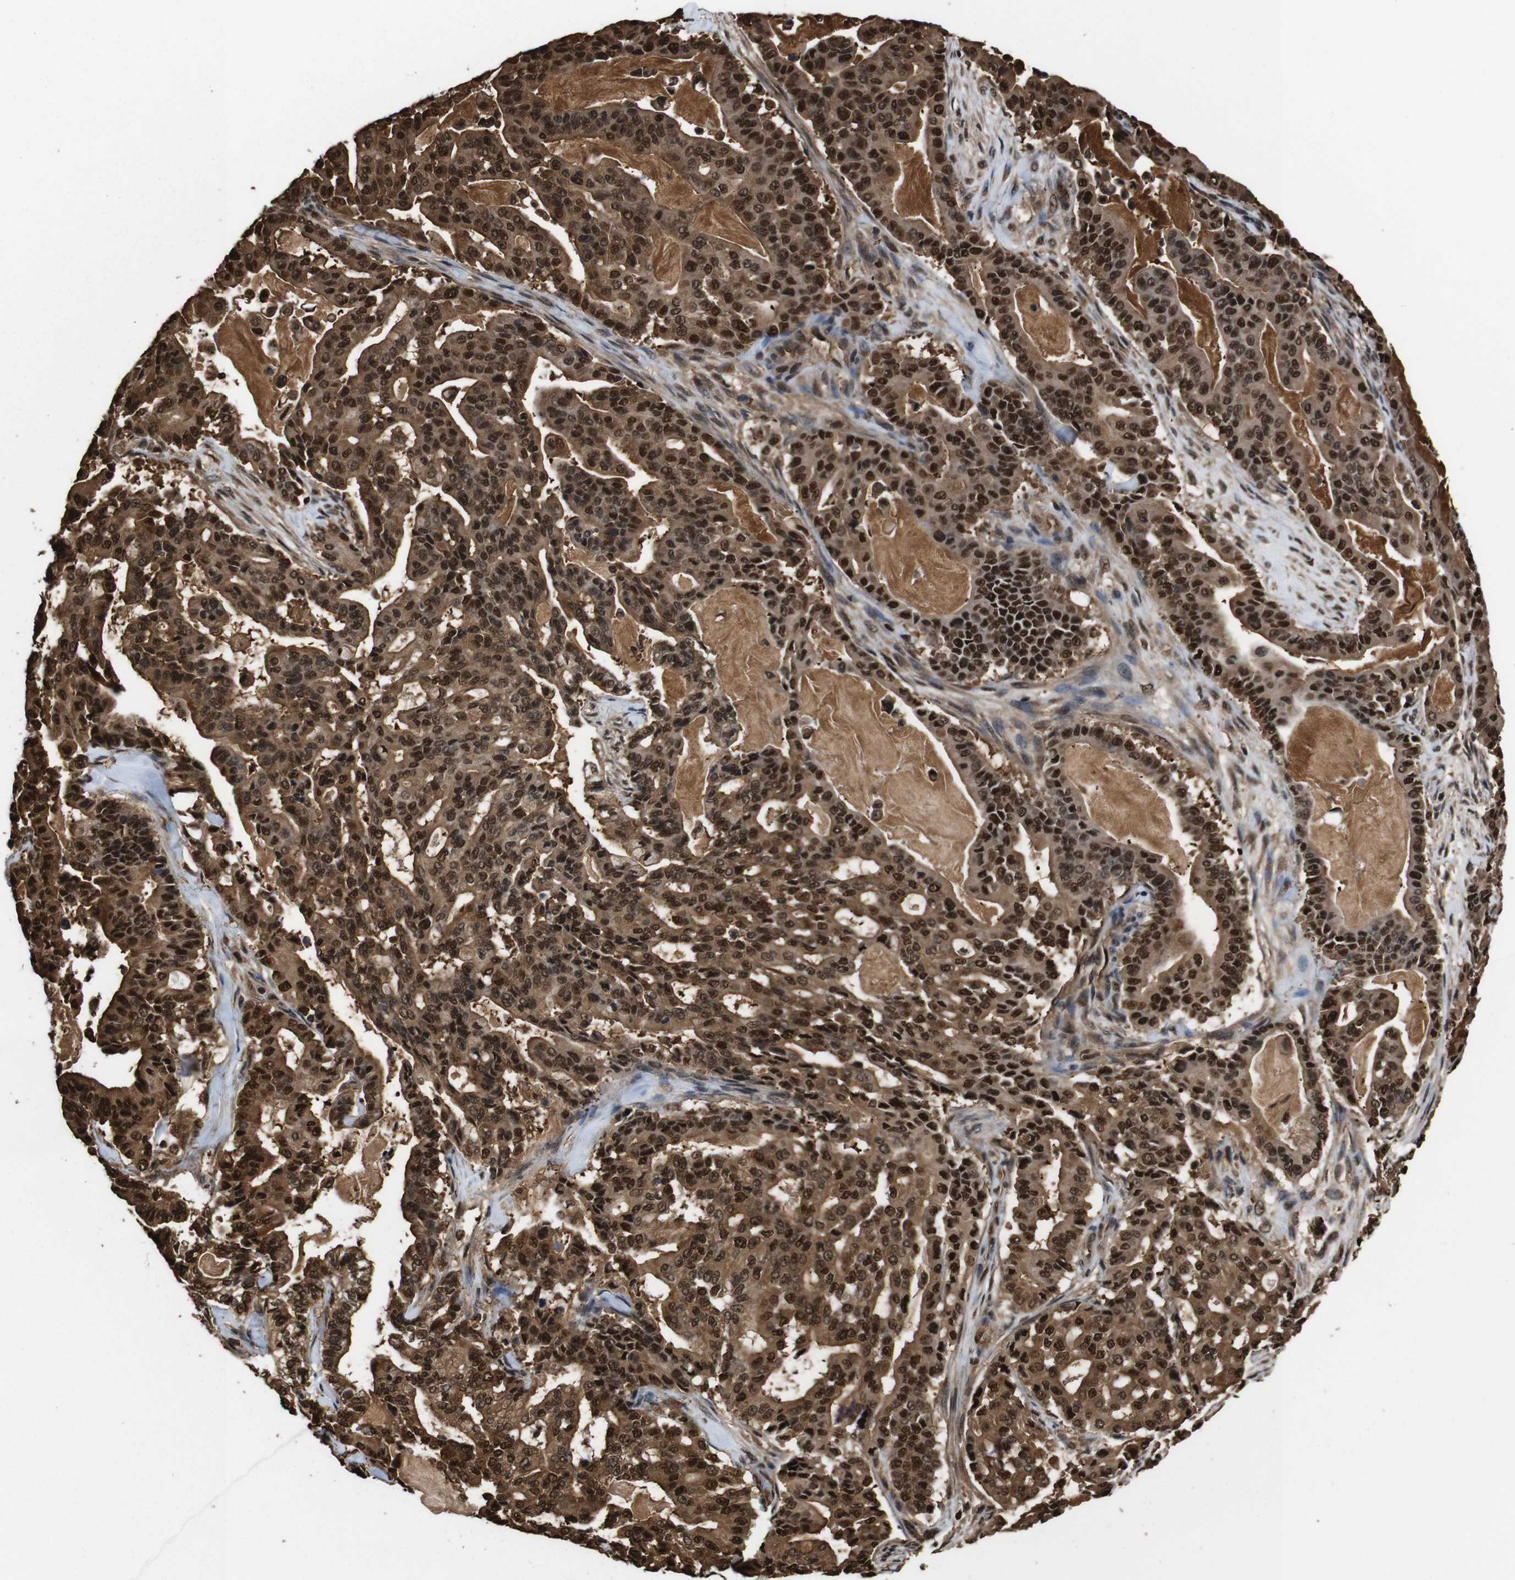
{"staining": {"intensity": "strong", "quantity": ">75%", "location": "cytoplasmic/membranous,nuclear"}, "tissue": "pancreatic cancer", "cell_type": "Tumor cells", "image_type": "cancer", "snomed": [{"axis": "morphology", "description": "Adenocarcinoma, NOS"}, {"axis": "topography", "description": "Pancreas"}], "caption": "IHC (DAB (3,3'-diaminobenzidine)) staining of human pancreatic adenocarcinoma reveals strong cytoplasmic/membranous and nuclear protein positivity in approximately >75% of tumor cells.", "gene": "VCP", "patient": {"sex": "male", "age": 63}}